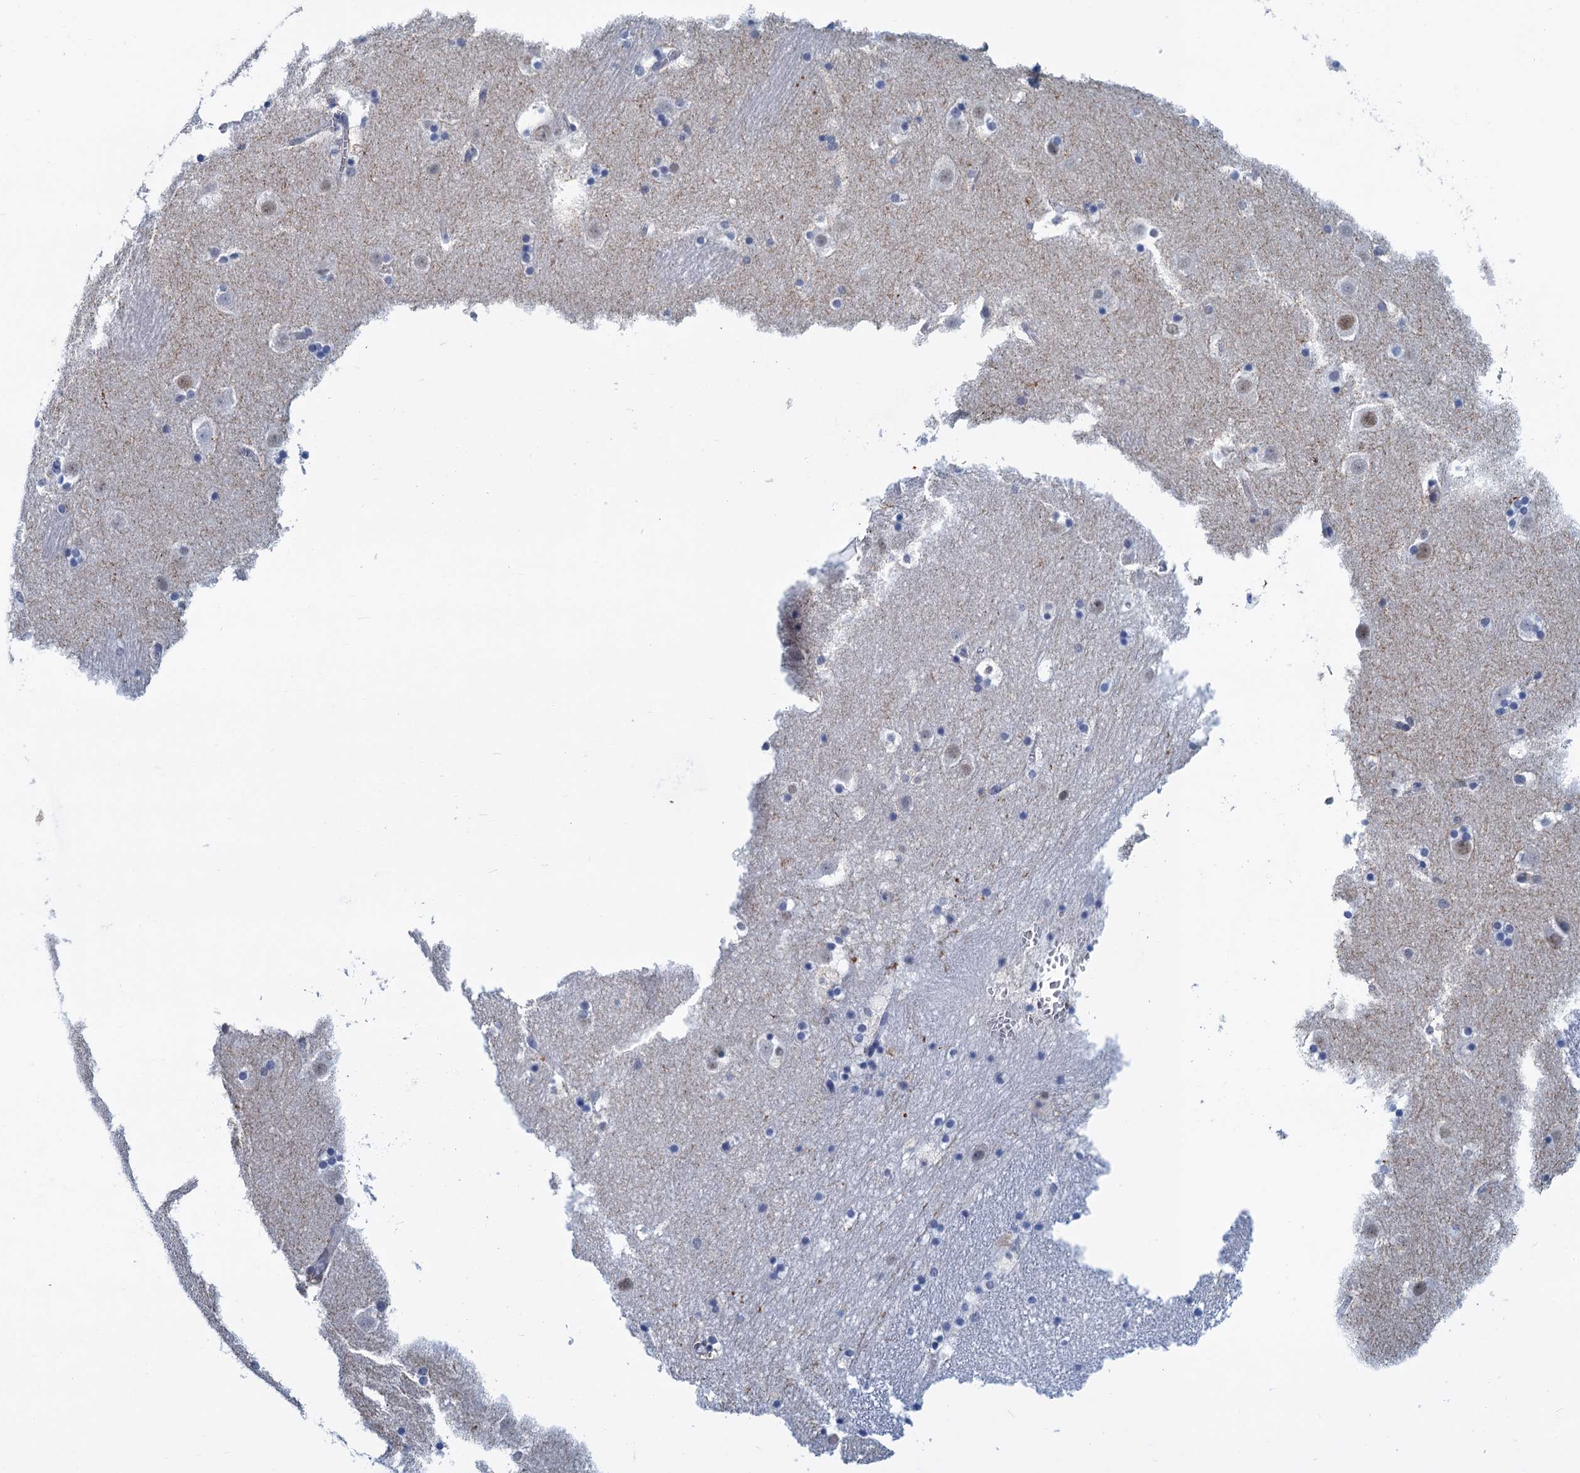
{"staining": {"intensity": "negative", "quantity": "none", "location": "none"}, "tissue": "caudate", "cell_type": "Glial cells", "image_type": "normal", "snomed": [{"axis": "morphology", "description": "Normal tissue, NOS"}, {"axis": "topography", "description": "Lateral ventricle wall"}], "caption": "A high-resolution histopathology image shows immunohistochemistry staining of normal caudate, which reveals no significant positivity in glial cells.", "gene": "GINS3", "patient": {"sex": "male", "age": 45}}